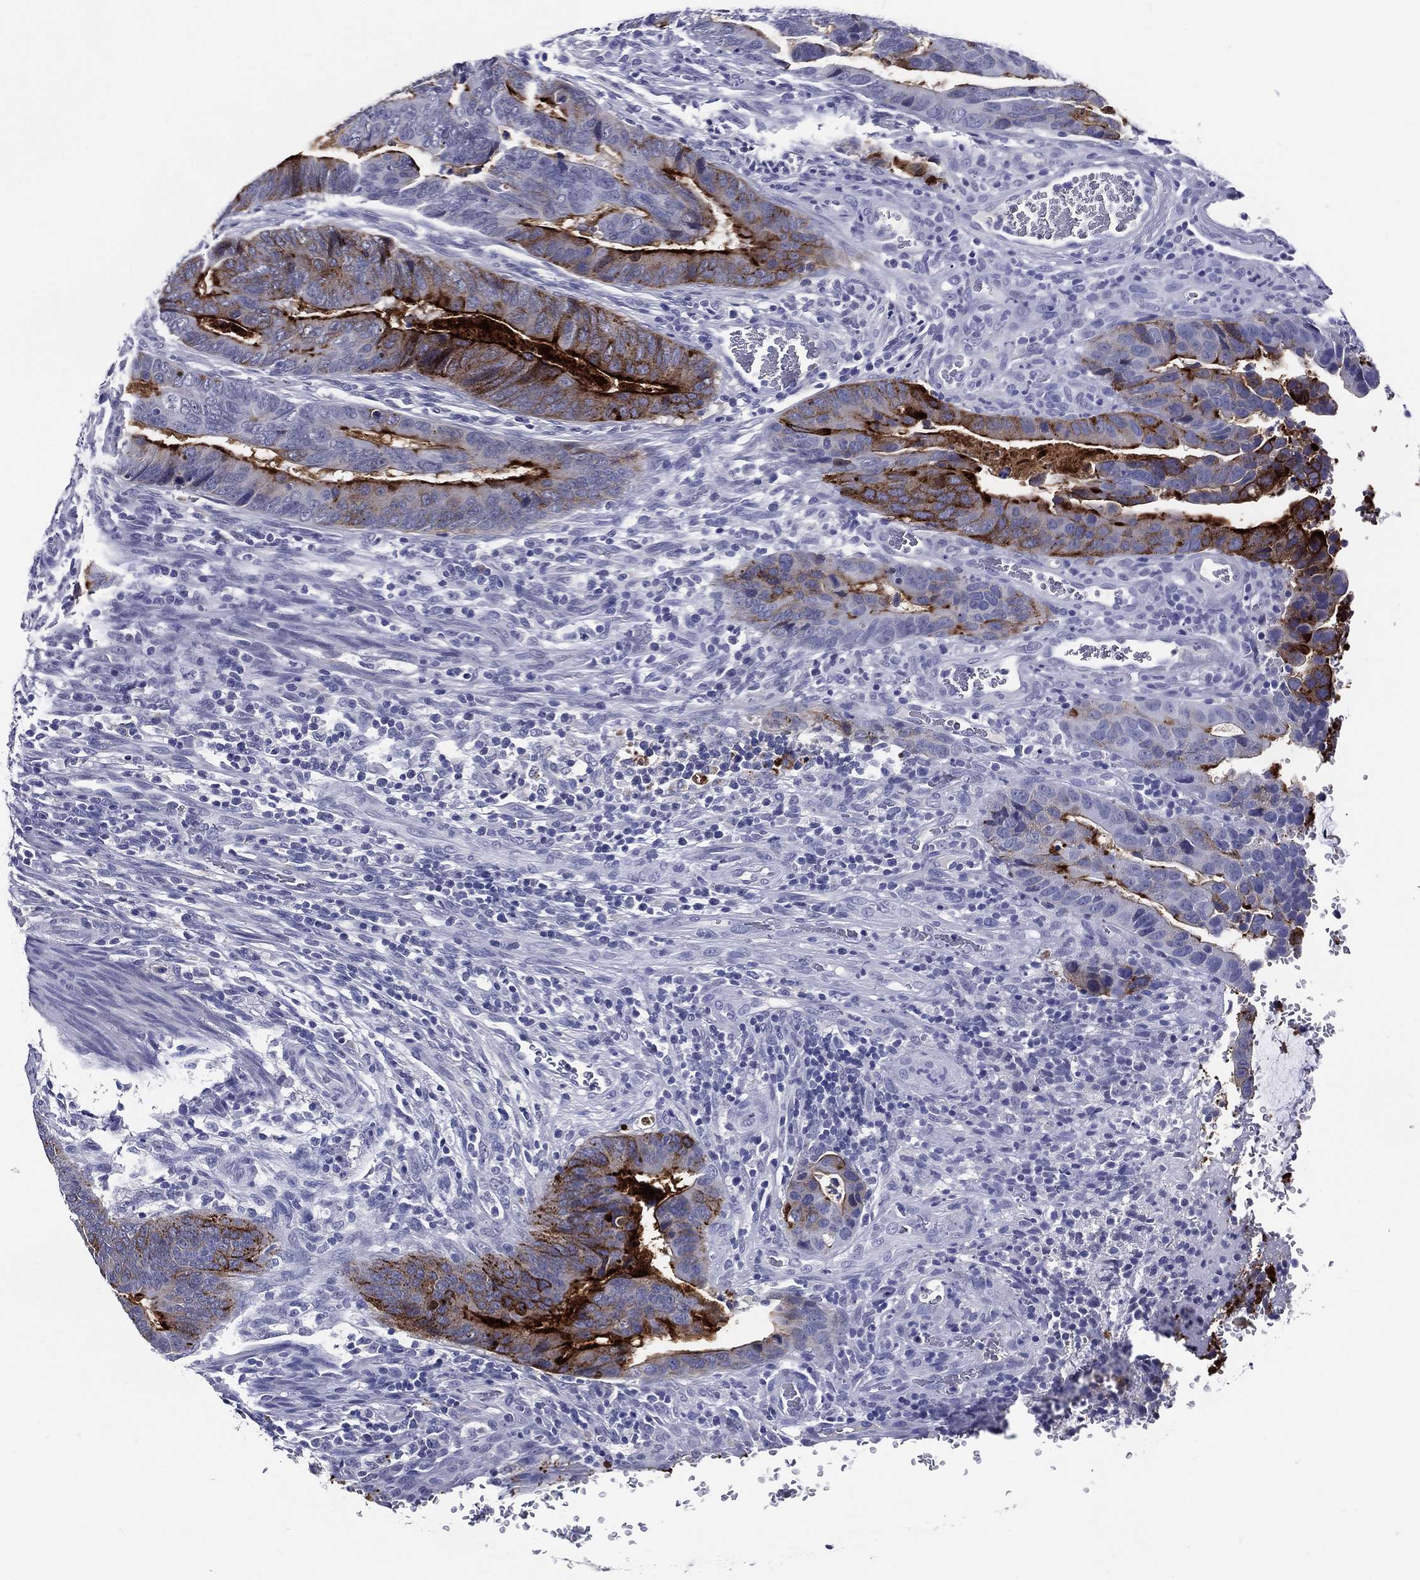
{"staining": {"intensity": "strong", "quantity": "<25%", "location": "cytoplasmic/membranous"}, "tissue": "colorectal cancer", "cell_type": "Tumor cells", "image_type": "cancer", "snomed": [{"axis": "morphology", "description": "Adenocarcinoma, NOS"}, {"axis": "topography", "description": "Colon"}], "caption": "Colorectal adenocarcinoma stained with a brown dye shows strong cytoplasmic/membranous positive expression in about <25% of tumor cells.", "gene": "ACE2", "patient": {"sex": "female", "age": 56}}